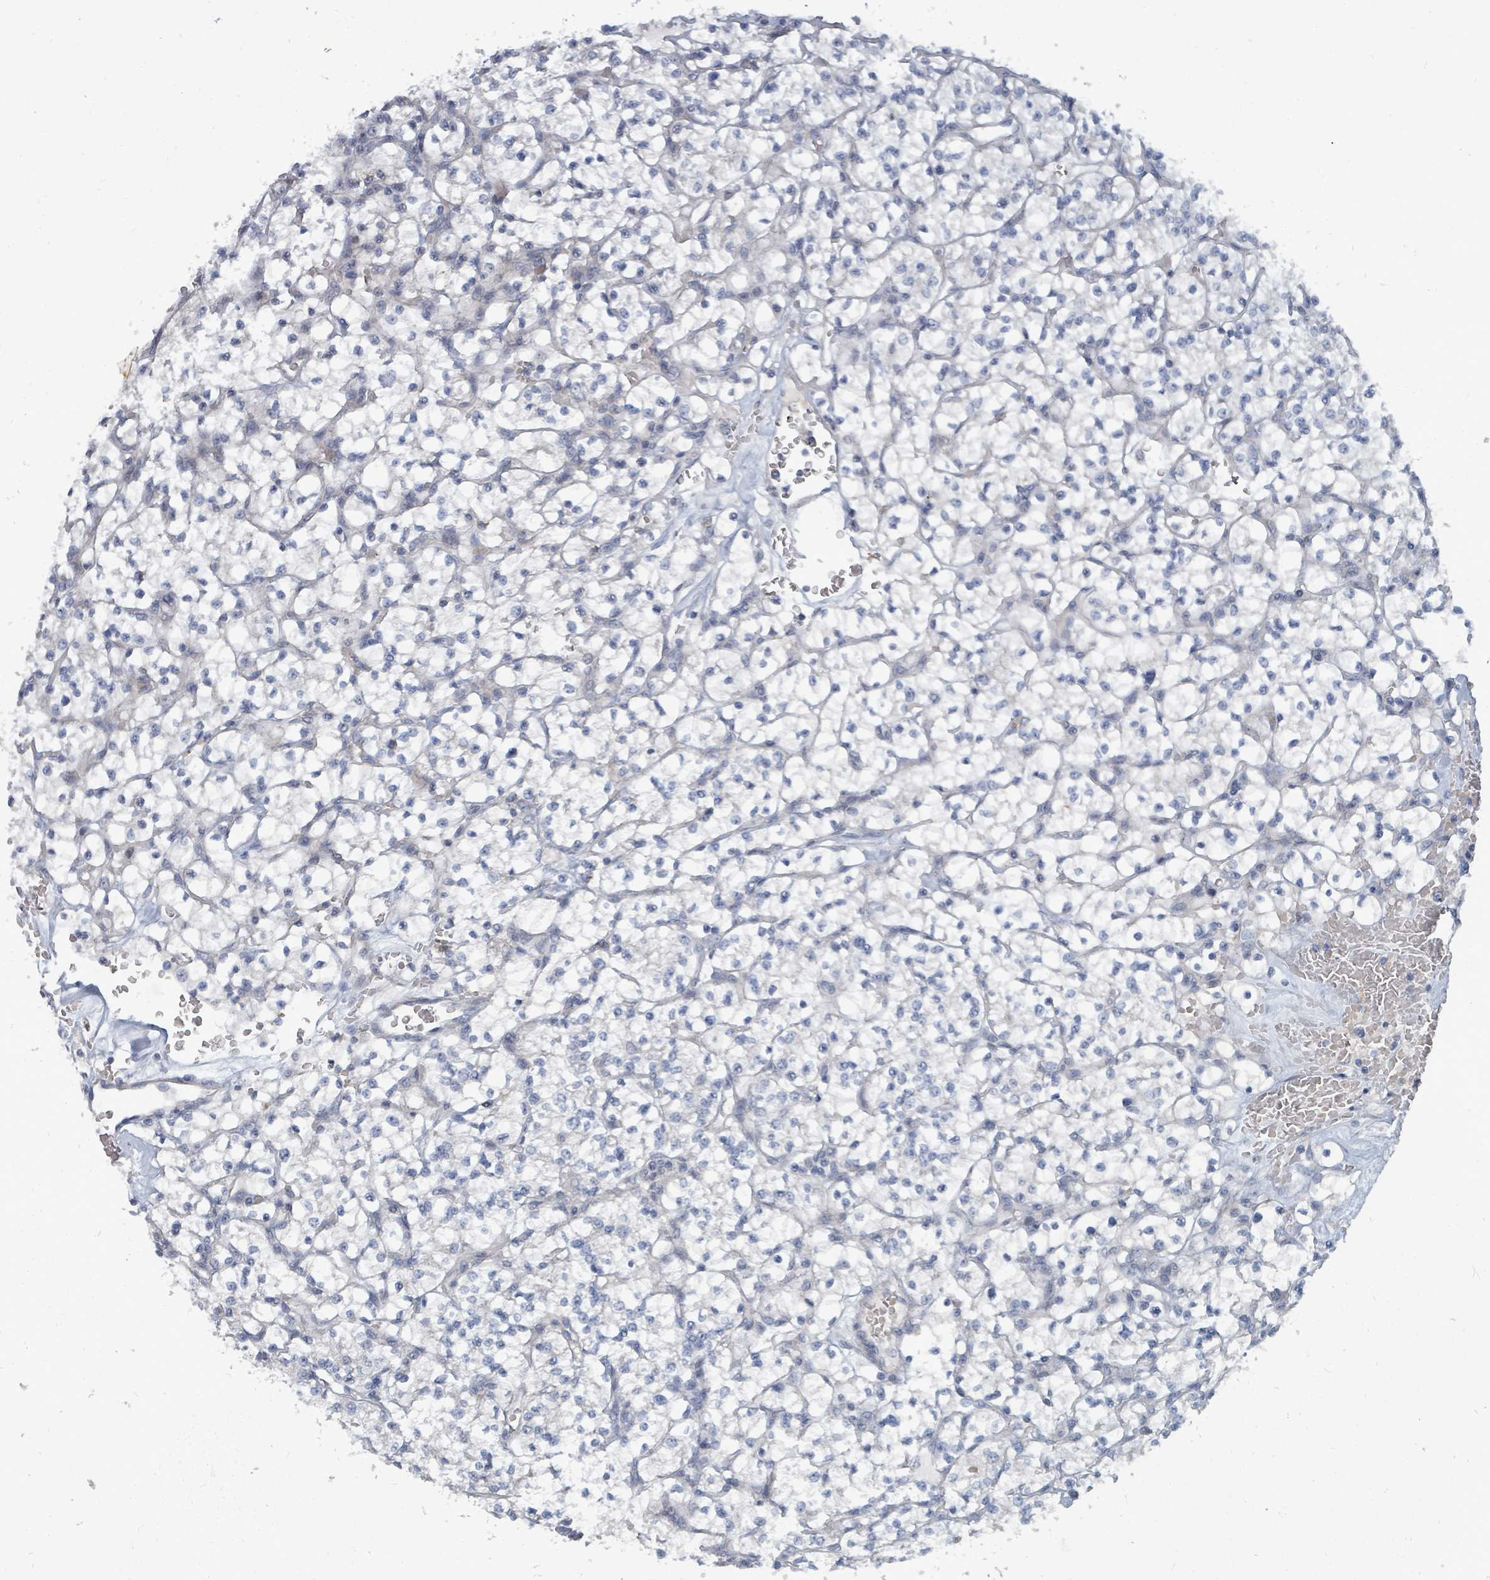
{"staining": {"intensity": "negative", "quantity": "none", "location": "none"}, "tissue": "renal cancer", "cell_type": "Tumor cells", "image_type": "cancer", "snomed": [{"axis": "morphology", "description": "Adenocarcinoma, NOS"}, {"axis": "topography", "description": "Kidney"}], "caption": "Immunohistochemistry (IHC) micrograph of renal cancer (adenocarcinoma) stained for a protein (brown), which reveals no expression in tumor cells.", "gene": "TRDMT1", "patient": {"sex": "female", "age": 64}}